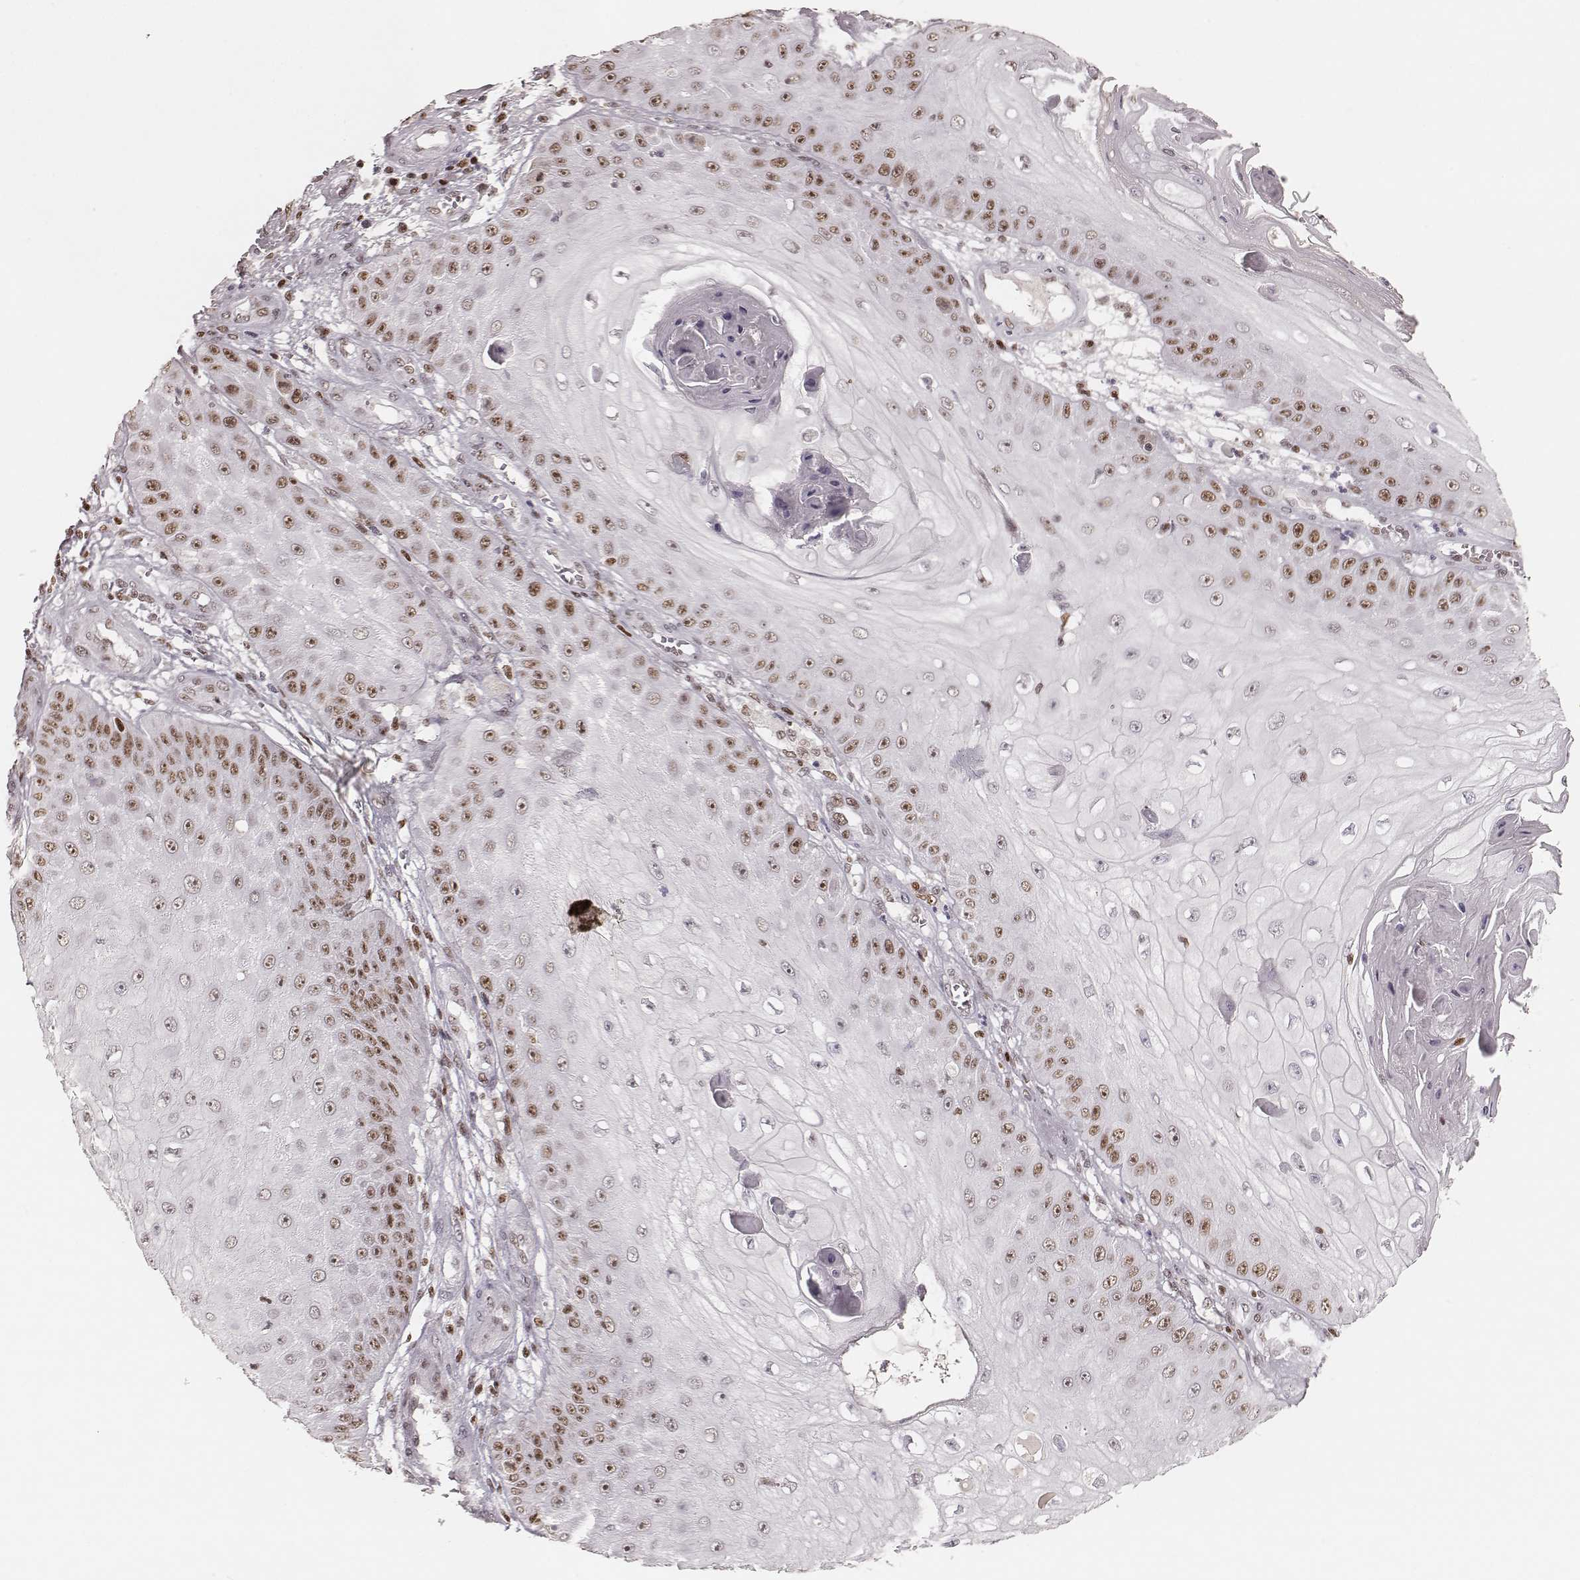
{"staining": {"intensity": "moderate", "quantity": ">75%", "location": "nuclear"}, "tissue": "skin cancer", "cell_type": "Tumor cells", "image_type": "cancer", "snomed": [{"axis": "morphology", "description": "Squamous cell carcinoma, NOS"}, {"axis": "topography", "description": "Skin"}], "caption": "Skin squamous cell carcinoma was stained to show a protein in brown. There is medium levels of moderate nuclear positivity in about >75% of tumor cells. The staining was performed using DAB (3,3'-diaminobenzidine) to visualize the protein expression in brown, while the nuclei were stained in blue with hematoxylin (Magnification: 20x).", "gene": "PARP1", "patient": {"sex": "male", "age": 70}}